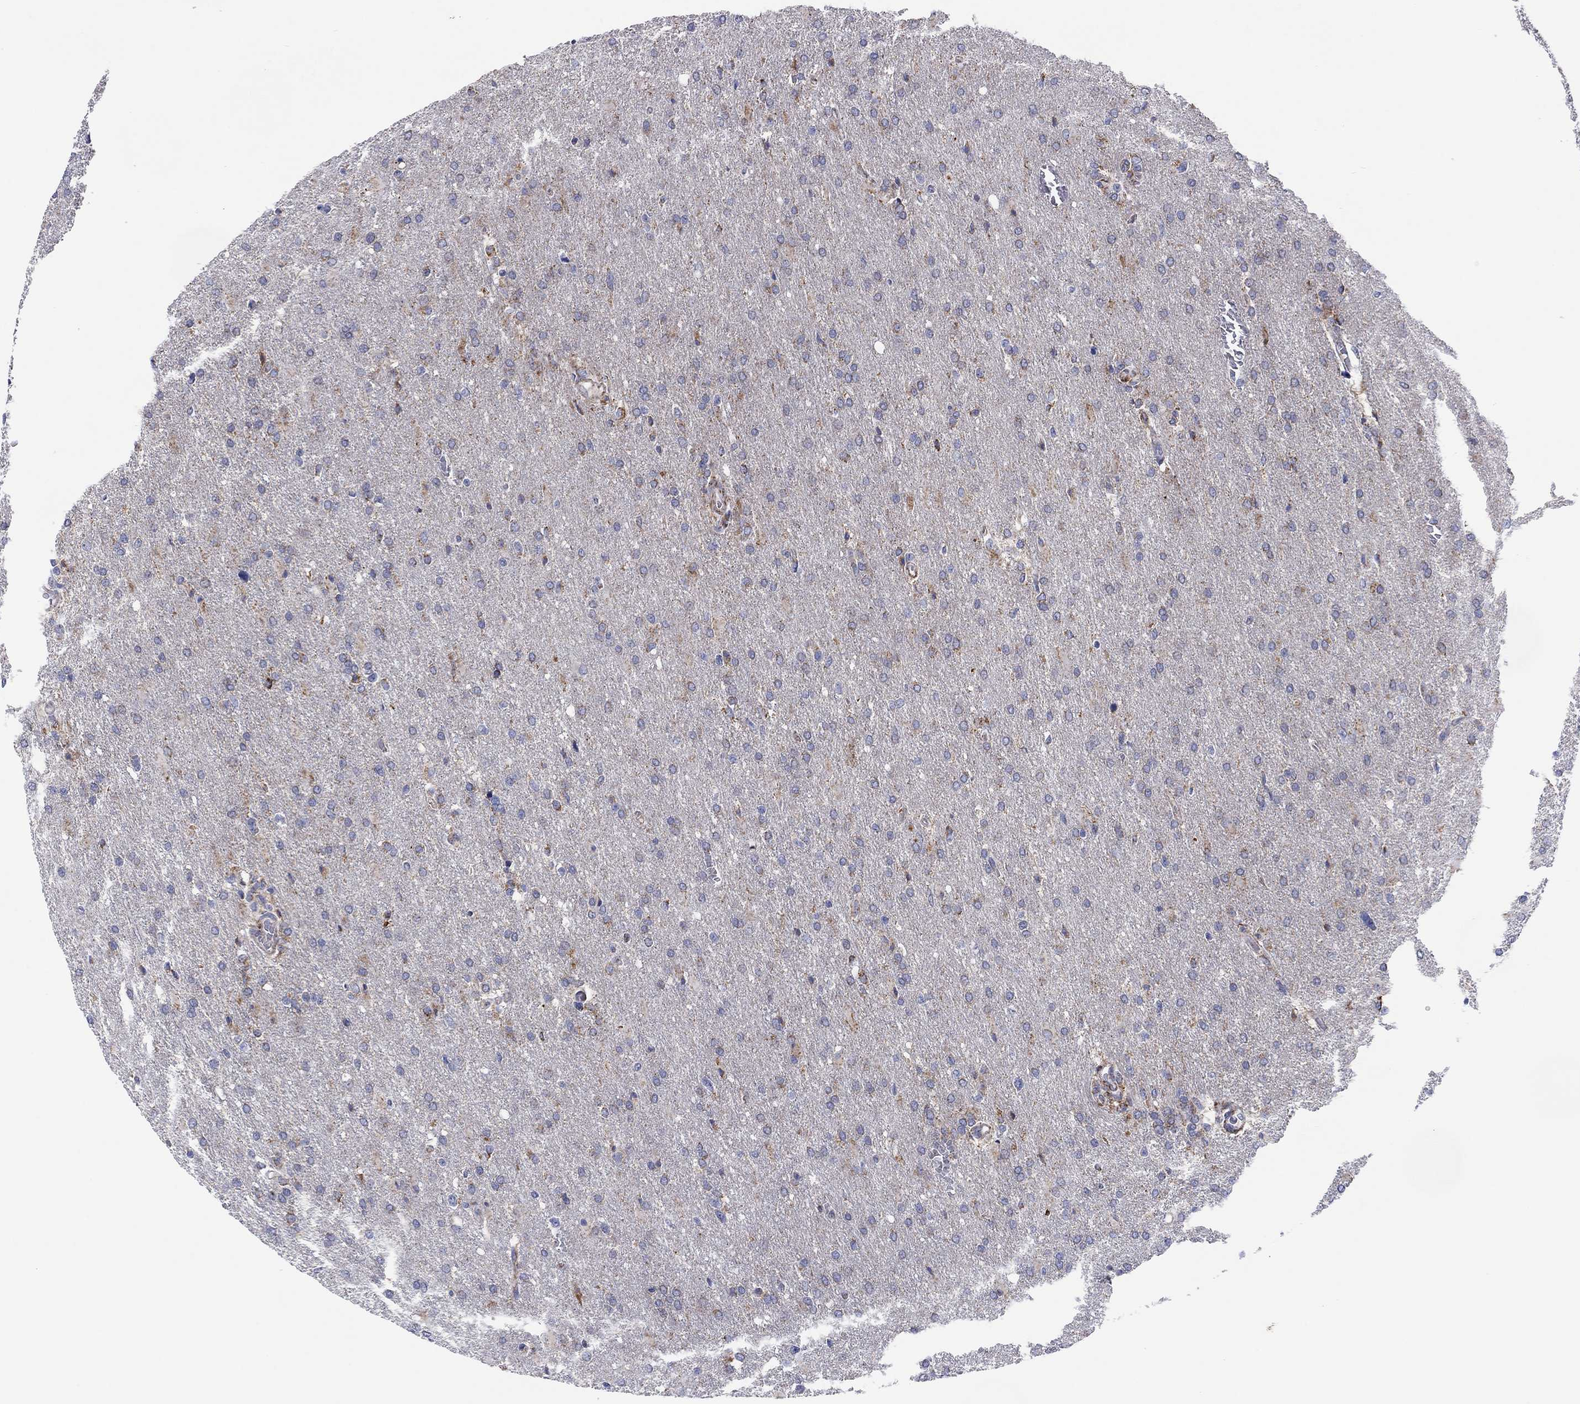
{"staining": {"intensity": "strong", "quantity": "<25%", "location": "cytoplasmic/membranous"}, "tissue": "glioma", "cell_type": "Tumor cells", "image_type": "cancer", "snomed": [{"axis": "morphology", "description": "Glioma, malignant, High grade"}, {"axis": "topography", "description": "Brain"}], "caption": "A medium amount of strong cytoplasmic/membranous expression is present in about <25% of tumor cells in glioma tissue.", "gene": "MGST3", "patient": {"sex": "male", "age": 68}}